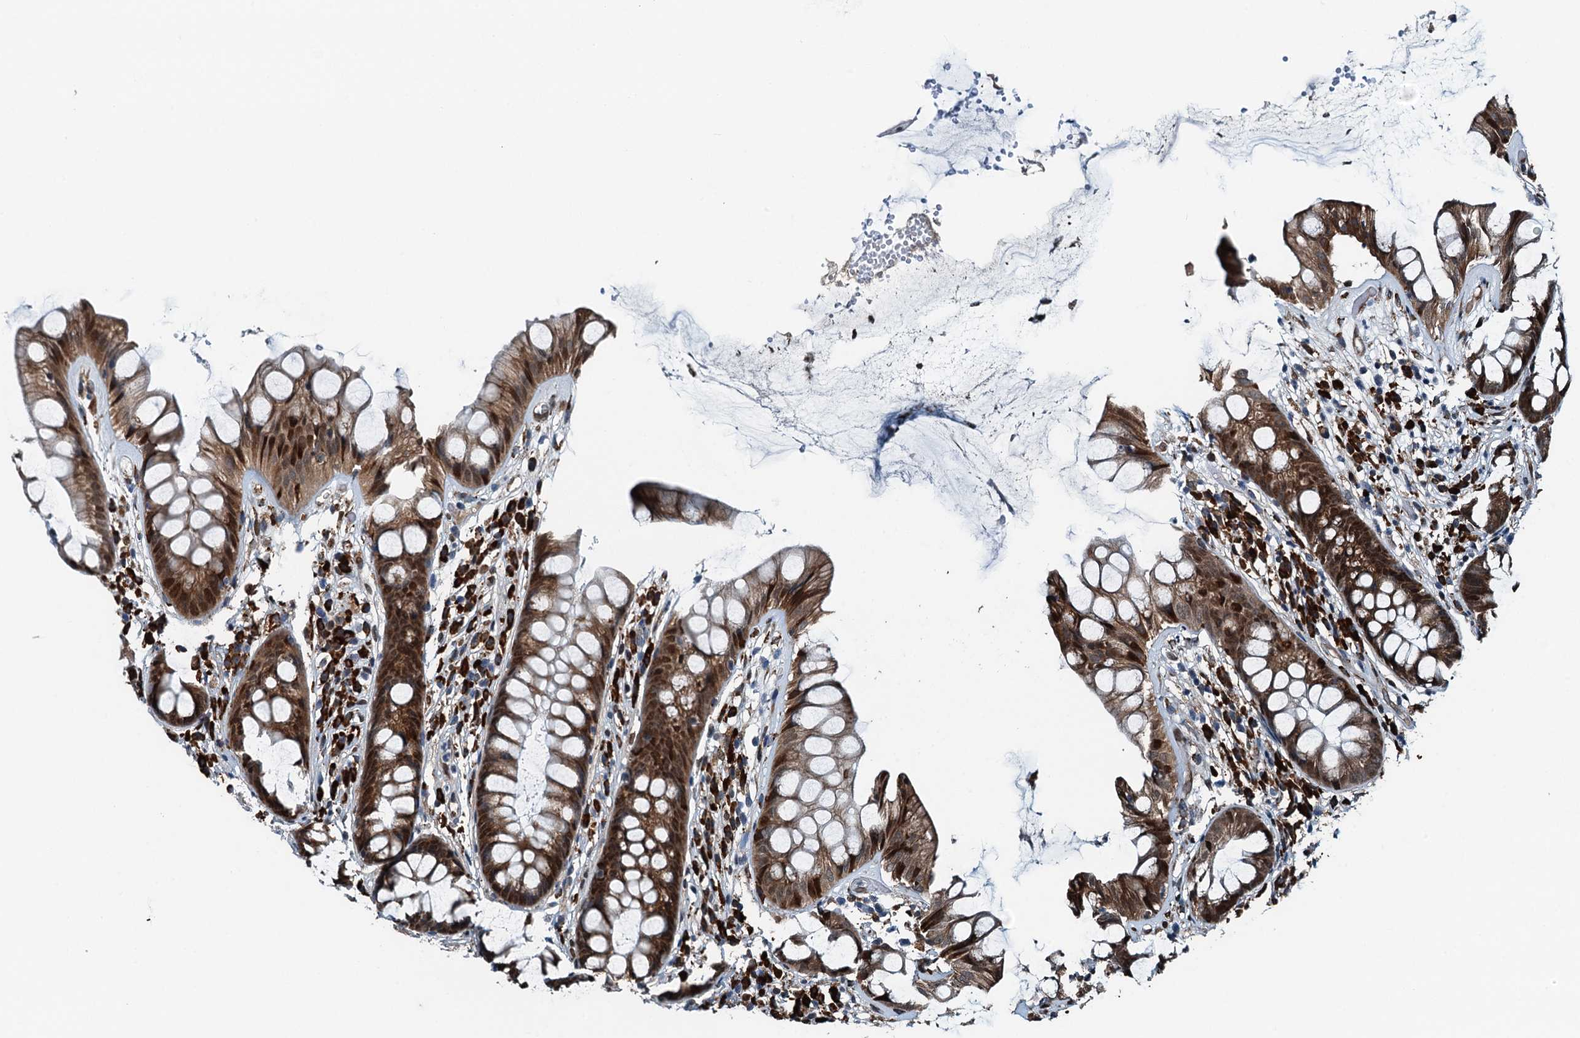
{"staining": {"intensity": "moderate", "quantity": ">75%", "location": "cytoplasmic/membranous,nuclear"}, "tissue": "rectum", "cell_type": "Glandular cells", "image_type": "normal", "snomed": [{"axis": "morphology", "description": "Normal tissue, NOS"}, {"axis": "topography", "description": "Rectum"}], "caption": "A histopathology image showing moderate cytoplasmic/membranous,nuclear staining in about >75% of glandular cells in benign rectum, as visualized by brown immunohistochemical staining.", "gene": "TAMALIN", "patient": {"sex": "male", "age": 74}}